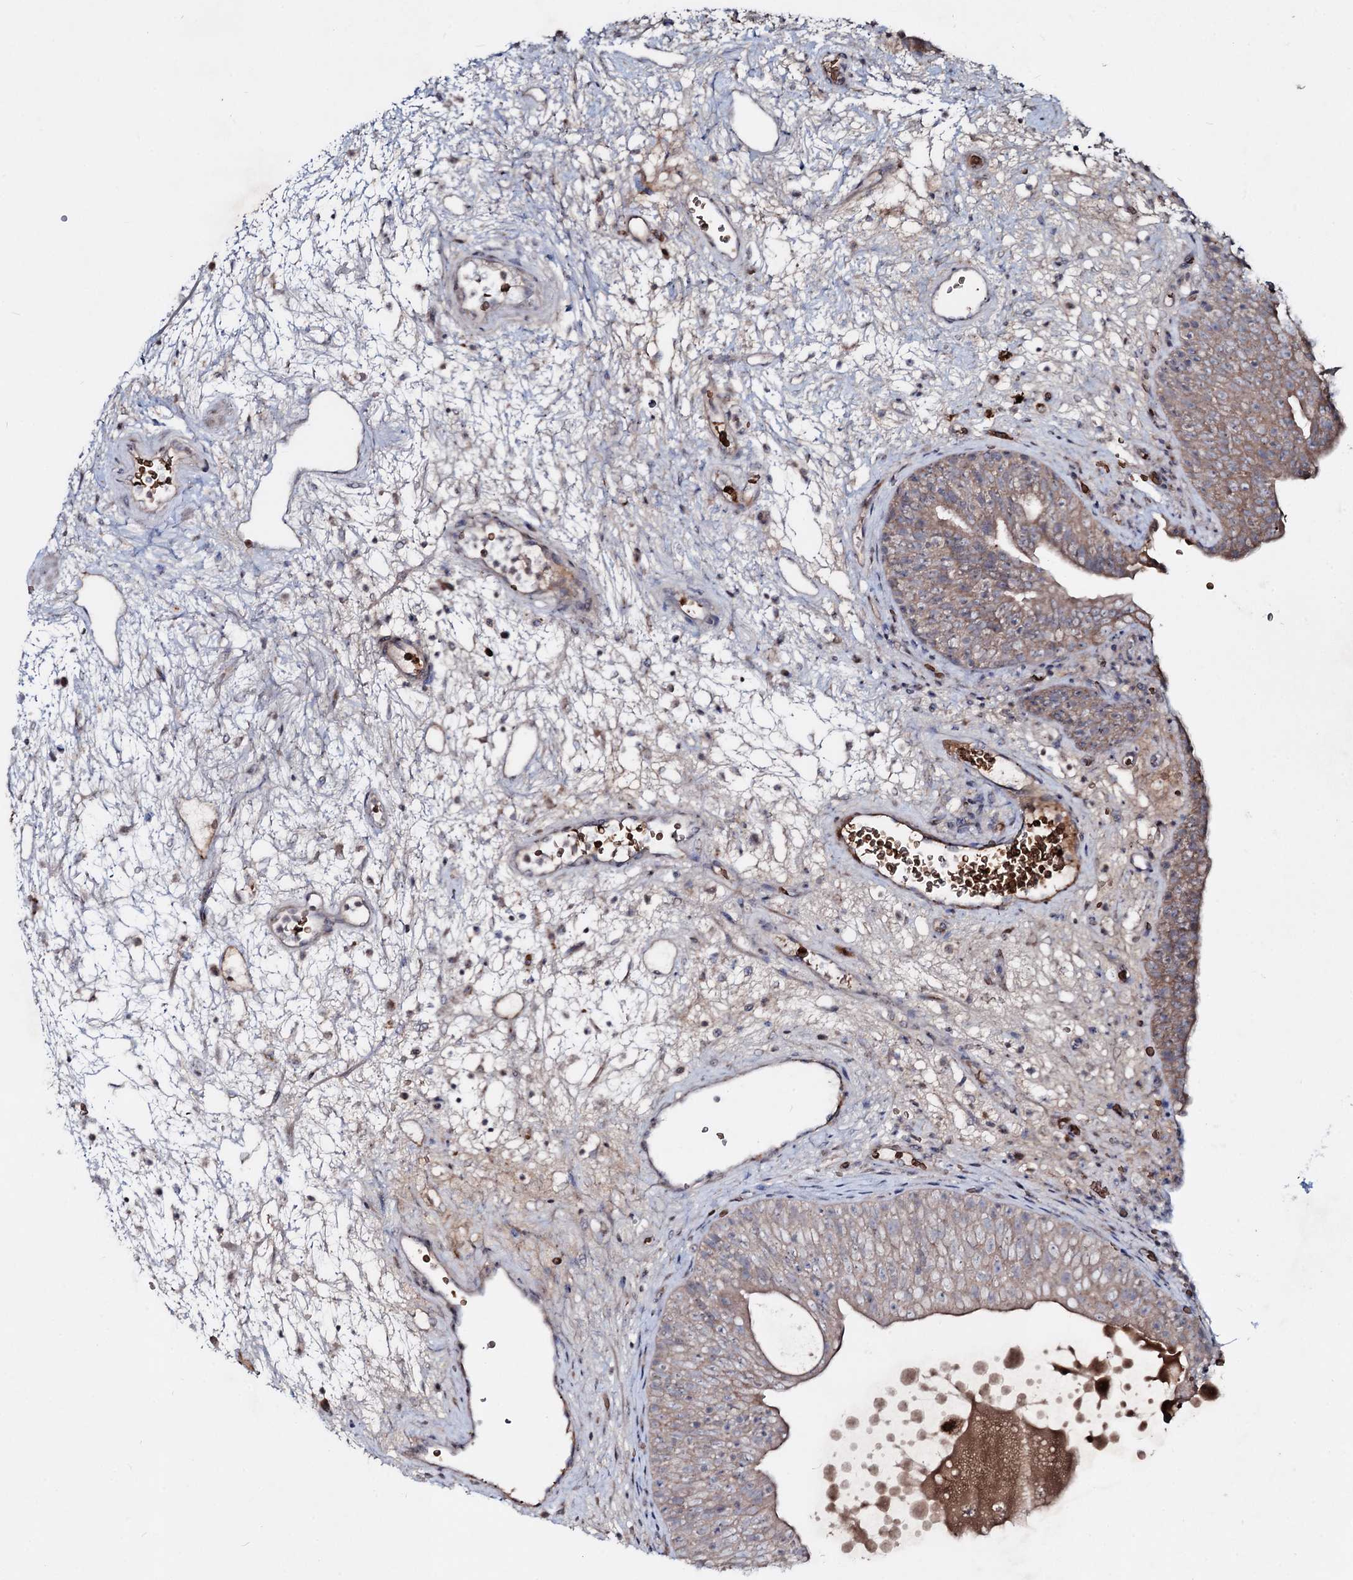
{"staining": {"intensity": "weak", "quantity": ">75%", "location": "cytoplasmic/membranous"}, "tissue": "urinary bladder", "cell_type": "Urothelial cells", "image_type": "normal", "snomed": [{"axis": "morphology", "description": "Normal tissue, NOS"}, {"axis": "topography", "description": "Urinary bladder"}], "caption": "Weak cytoplasmic/membranous expression for a protein is present in approximately >75% of urothelial cells of unremarkable urinary bladder using immunohistochemistry.", "gene": "RNF6", "patient": {"sex": "male", "age": 71}}